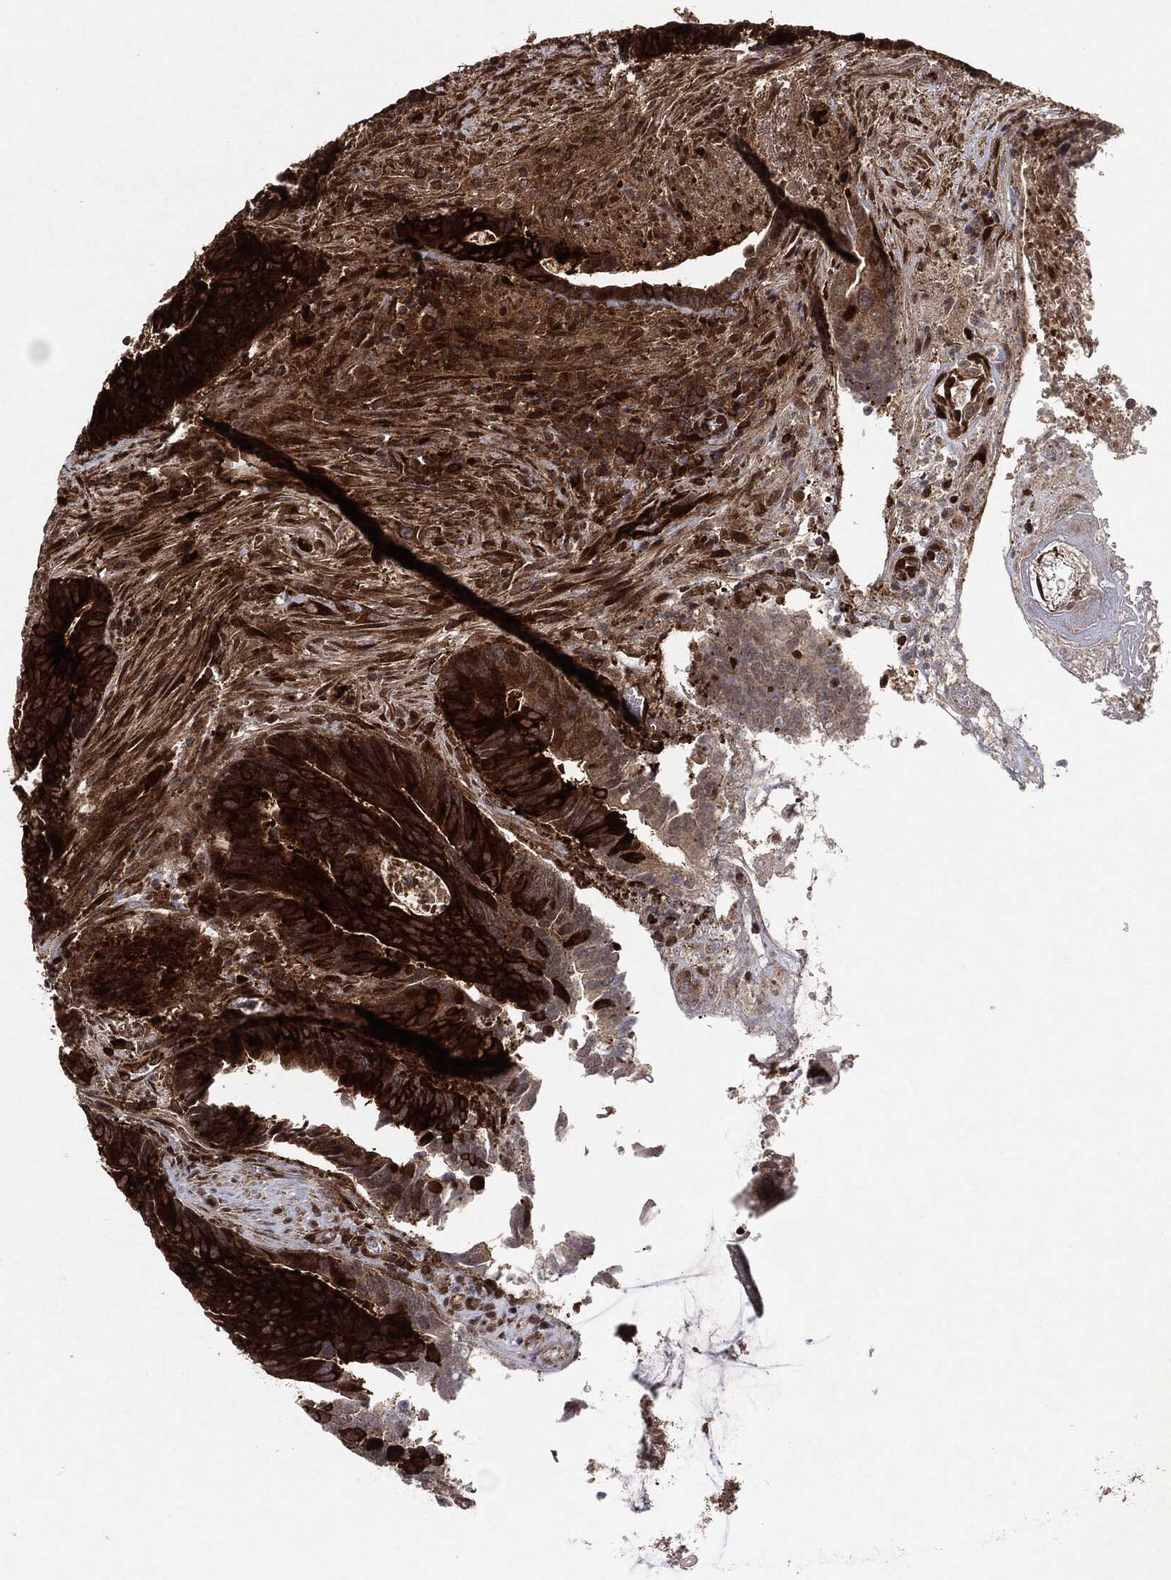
{"staining": {"intensity": "strong", "quantity": ">75%", "location": "cytoplasmic/membranous"}, "tissue": "colorectal cancer", "cell_type": "Tumor cells", "image_type": "cancer", "snomed": [{"axis": "morphology", "description": "Adenocarcinoma, NOS"}, {"axis": "topography", "description": "Colon"}], "caption": "Immunohistochemical staining of colorectal cancer displays strong cytoplasmic/membranous protein positivity in about >75% of tumor cells.", "gene": "OTUB1", "patient": {"sex": "male", "age": 75}}